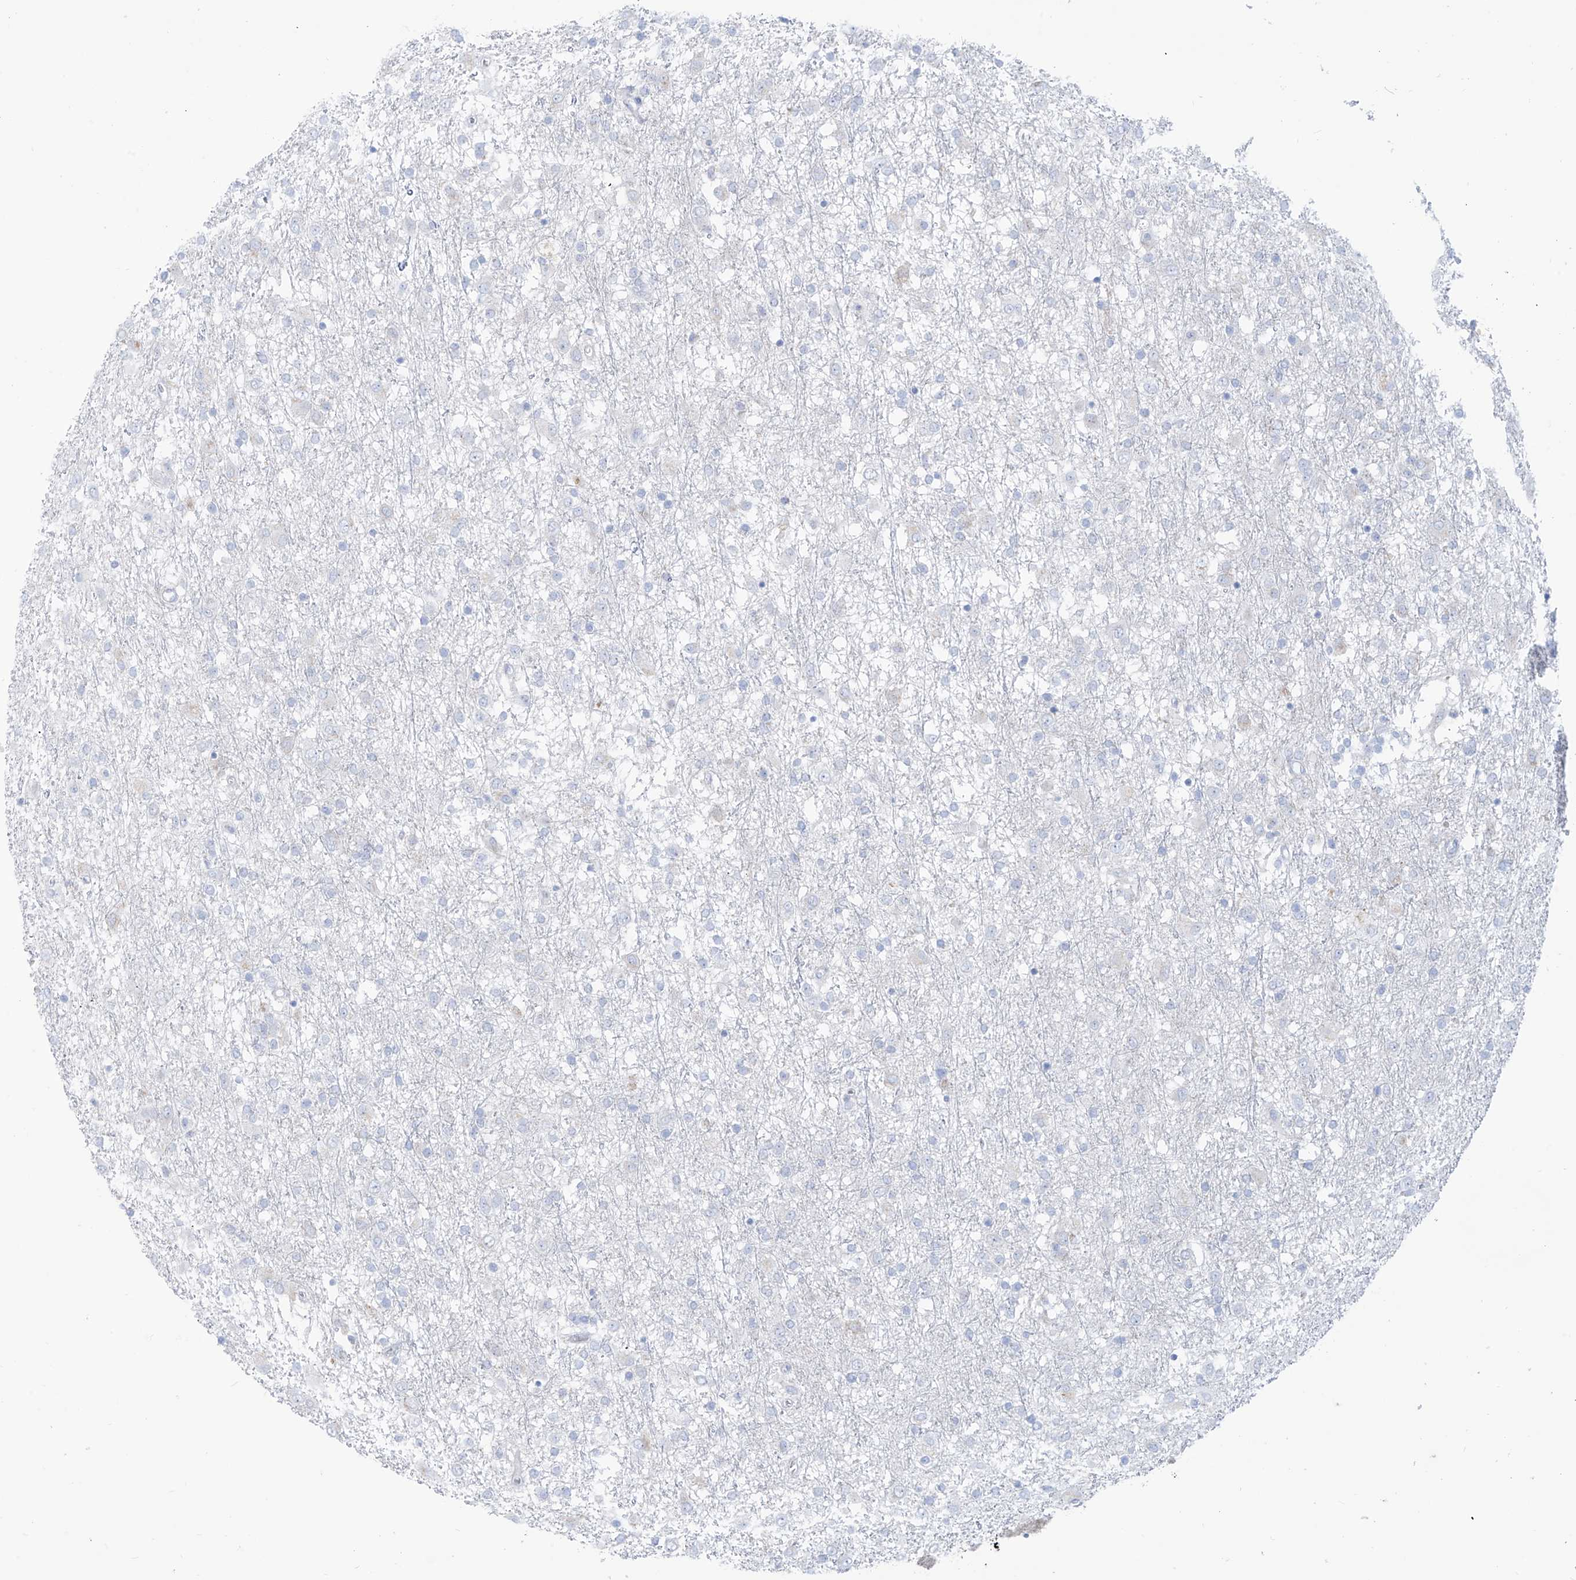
{"staining": {"intensity": "negative", "quantity": "none", "location": "none"}, "tissue": "glioma", "cell_type": "Tumor cells", "image_type": "cancer", "snomed": [{"axis": "morphology", "description": "Glioma, malignant, Low grade"}, {"axis": "topography", "description": "Brain"}], "caption": "Immunohistochemical staining of human low-grade glioma (malignant) reveals no significant positivity in tumor cells.", "gene": "SLC26A3", "patient": {"sex": "male", "age": 65}}